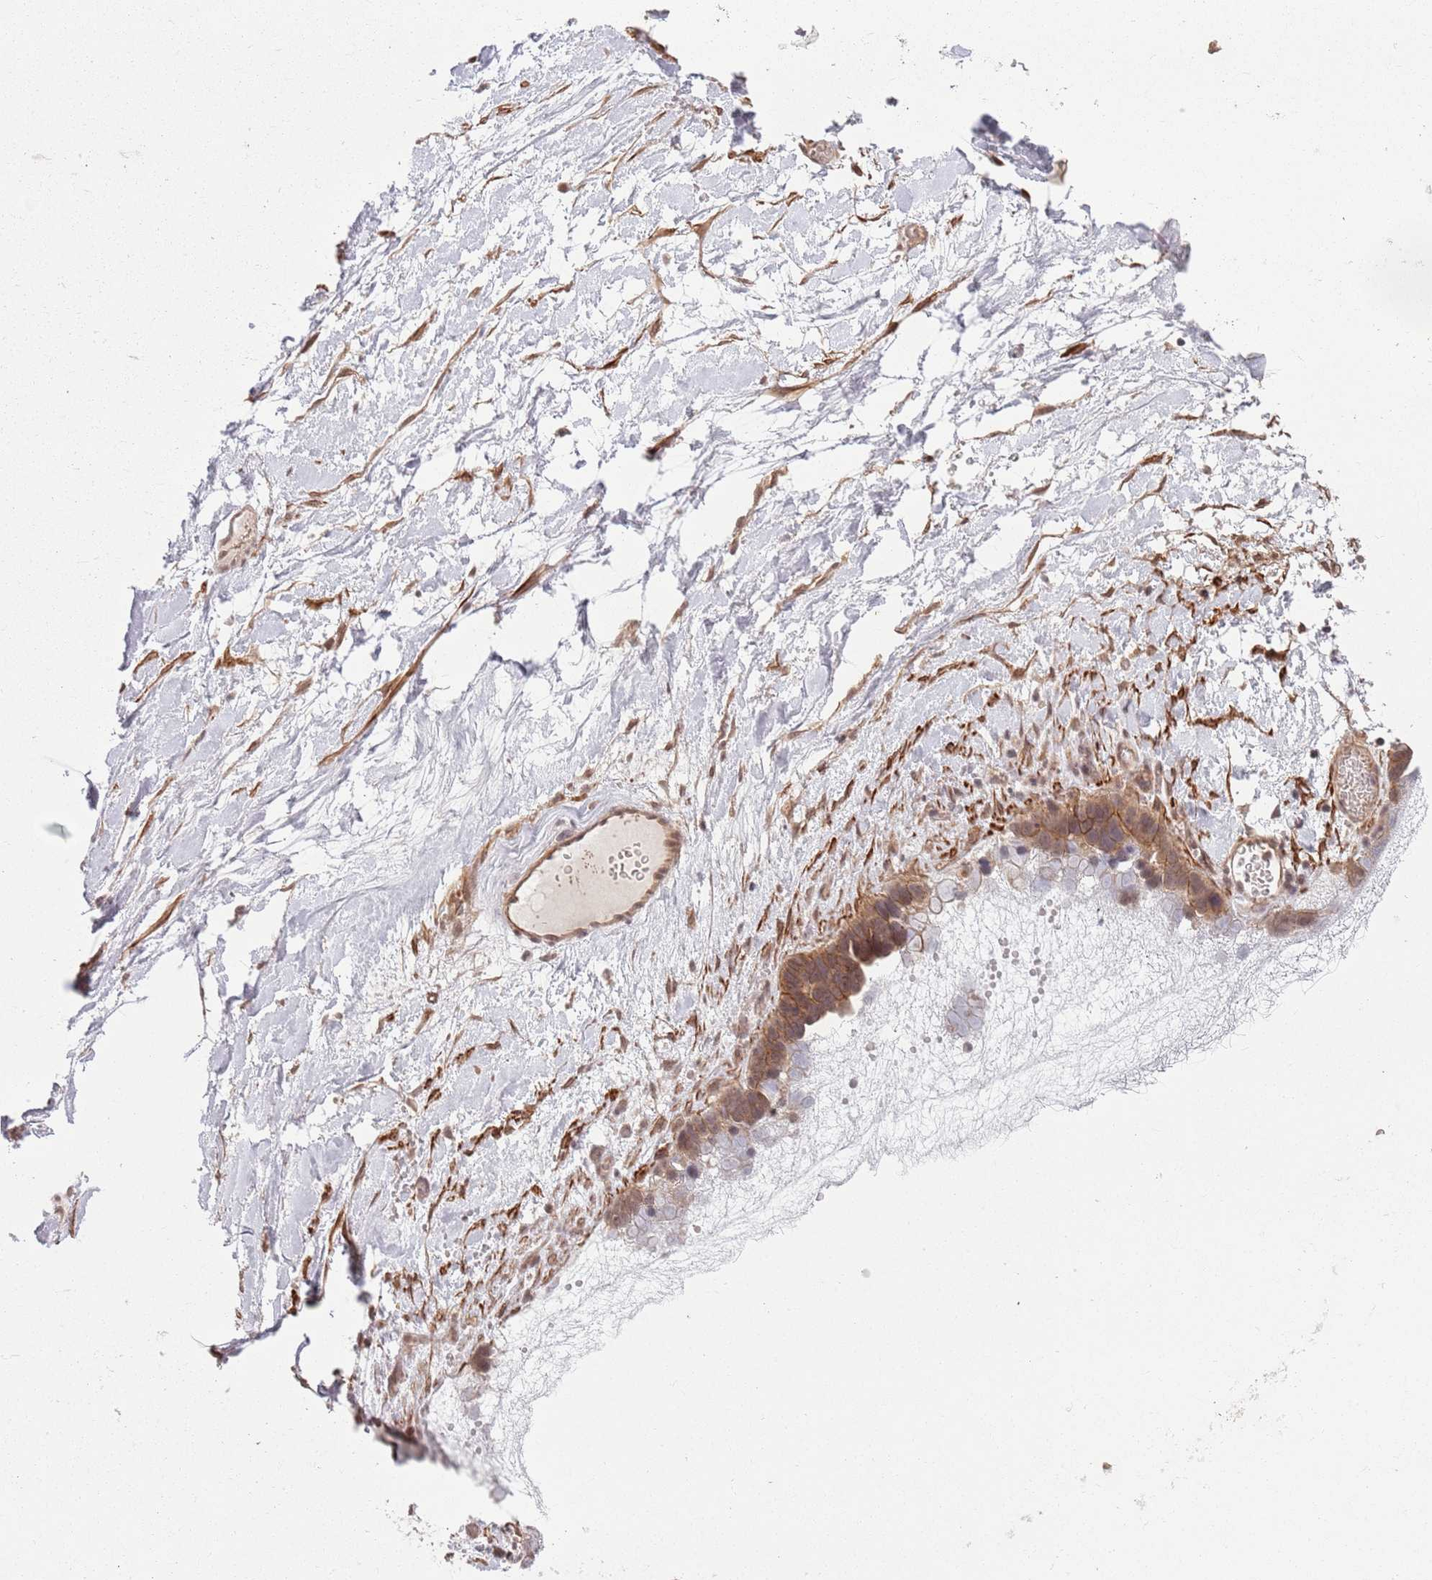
{"staining": {"intensity": "moderate", "quantity": ">75%", "location": "cytoplasmic/membranous"}, "tissue": "ovarian cancer", "cell_type": "Tumor cells", "image_type": "cancer", "snomed": [{"axis": "morphology", "description": "Cystadenocarcinoma, serous, NOS"}, {"axis": "topography", "description": "Ovary"}], "caption": "Immunohistochemical staining of serous cystadenocarcinoma (ovarian) exhibits moderate cytoplasmic/membranous protein positivity in about >75% of tumor cells.", "gene": "CCDC154", "patient": {"sex": "female", "age": 54}}